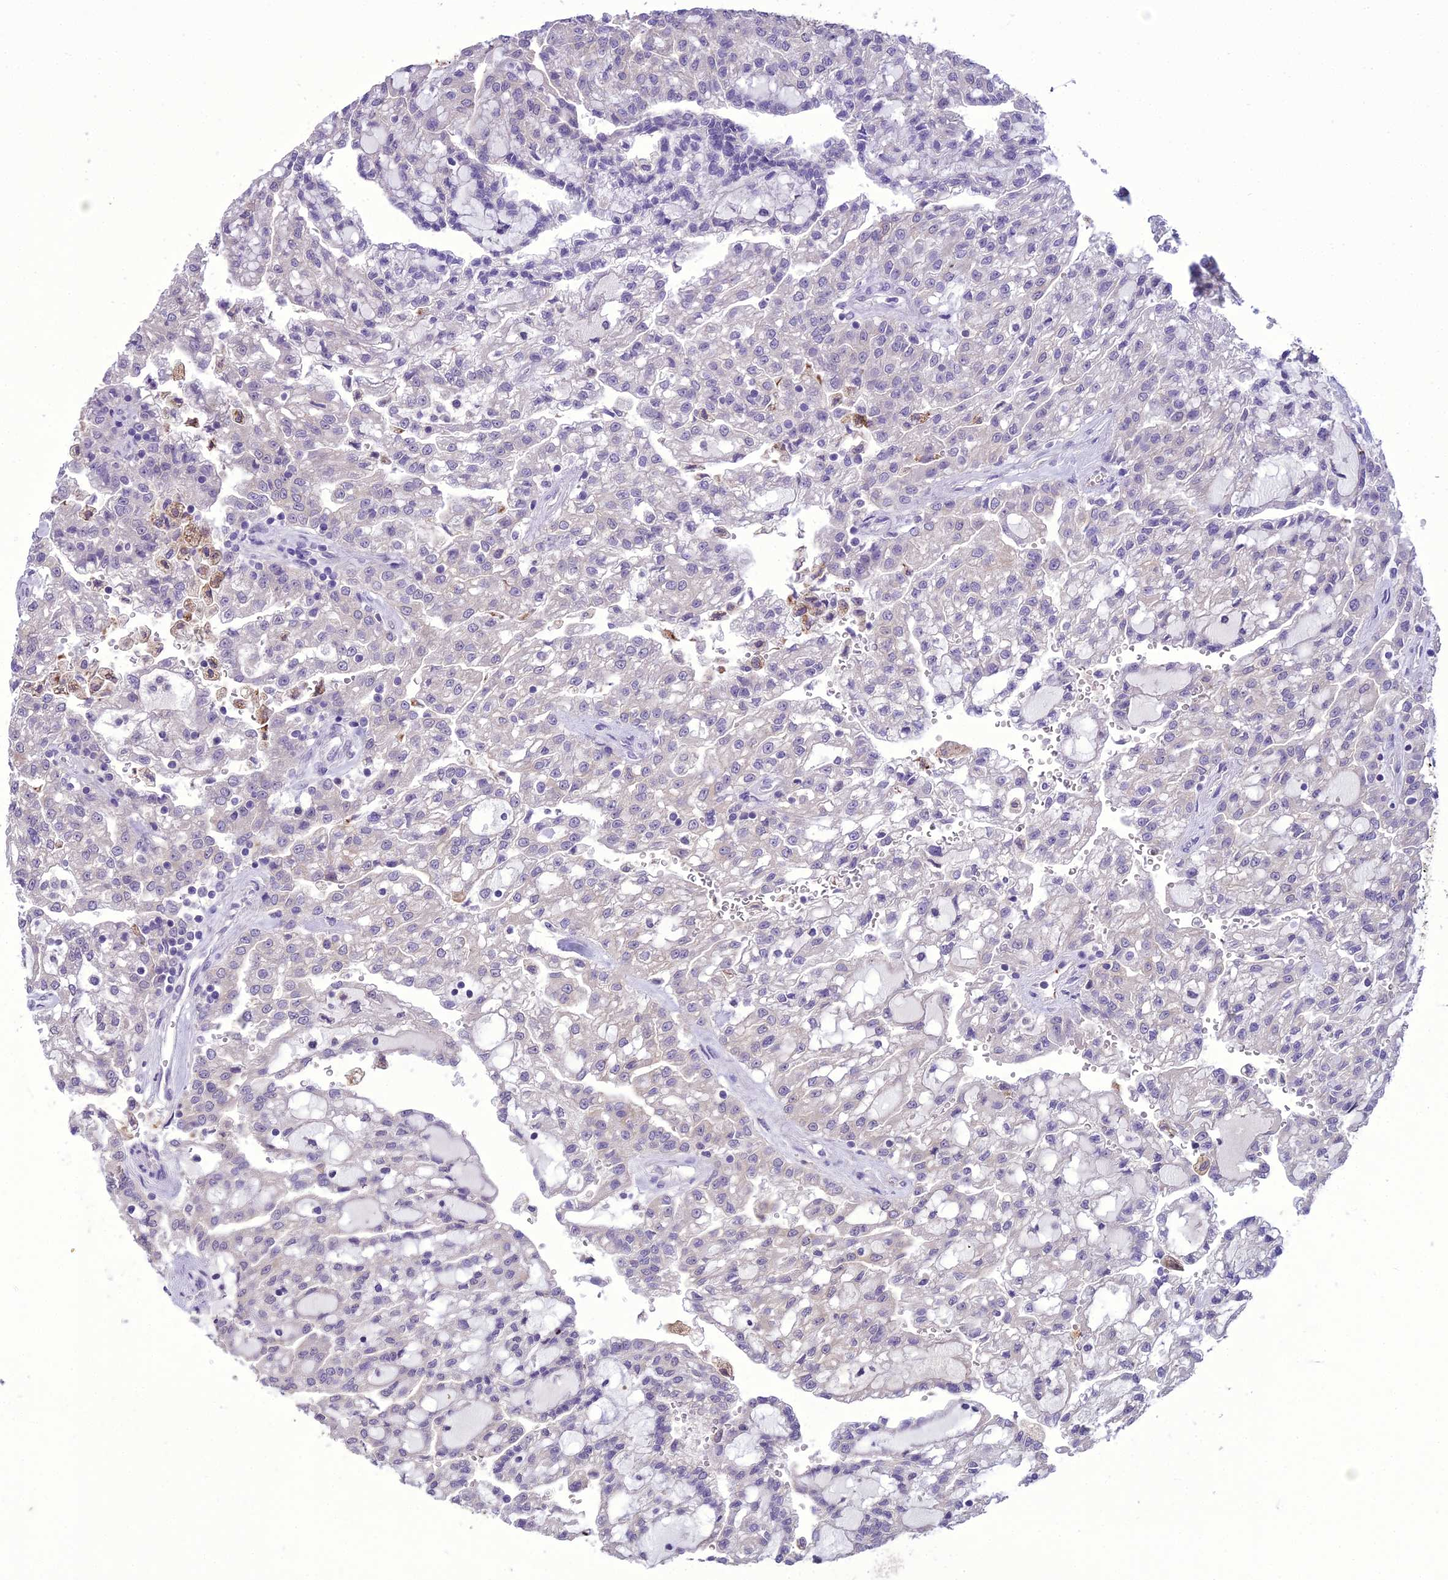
{"staining": {"intensity": "negative", "quantity": "none", "location": "none"}, "tissue": "renal cancer", "cell_type": "Tumor cells", "image_type": "cancer", "snomed": [{"axis": "morphology", "description": "Adenocarcinoma, NOS"}, {"axis": "topography", "description": "Kidney"}], "caption": "An IHC image of renal cancer is shown. There is no staining in tumor cells of renal cancer.", "gene": "SCRT1", "patient": {"sex": "male", "age": 63}}